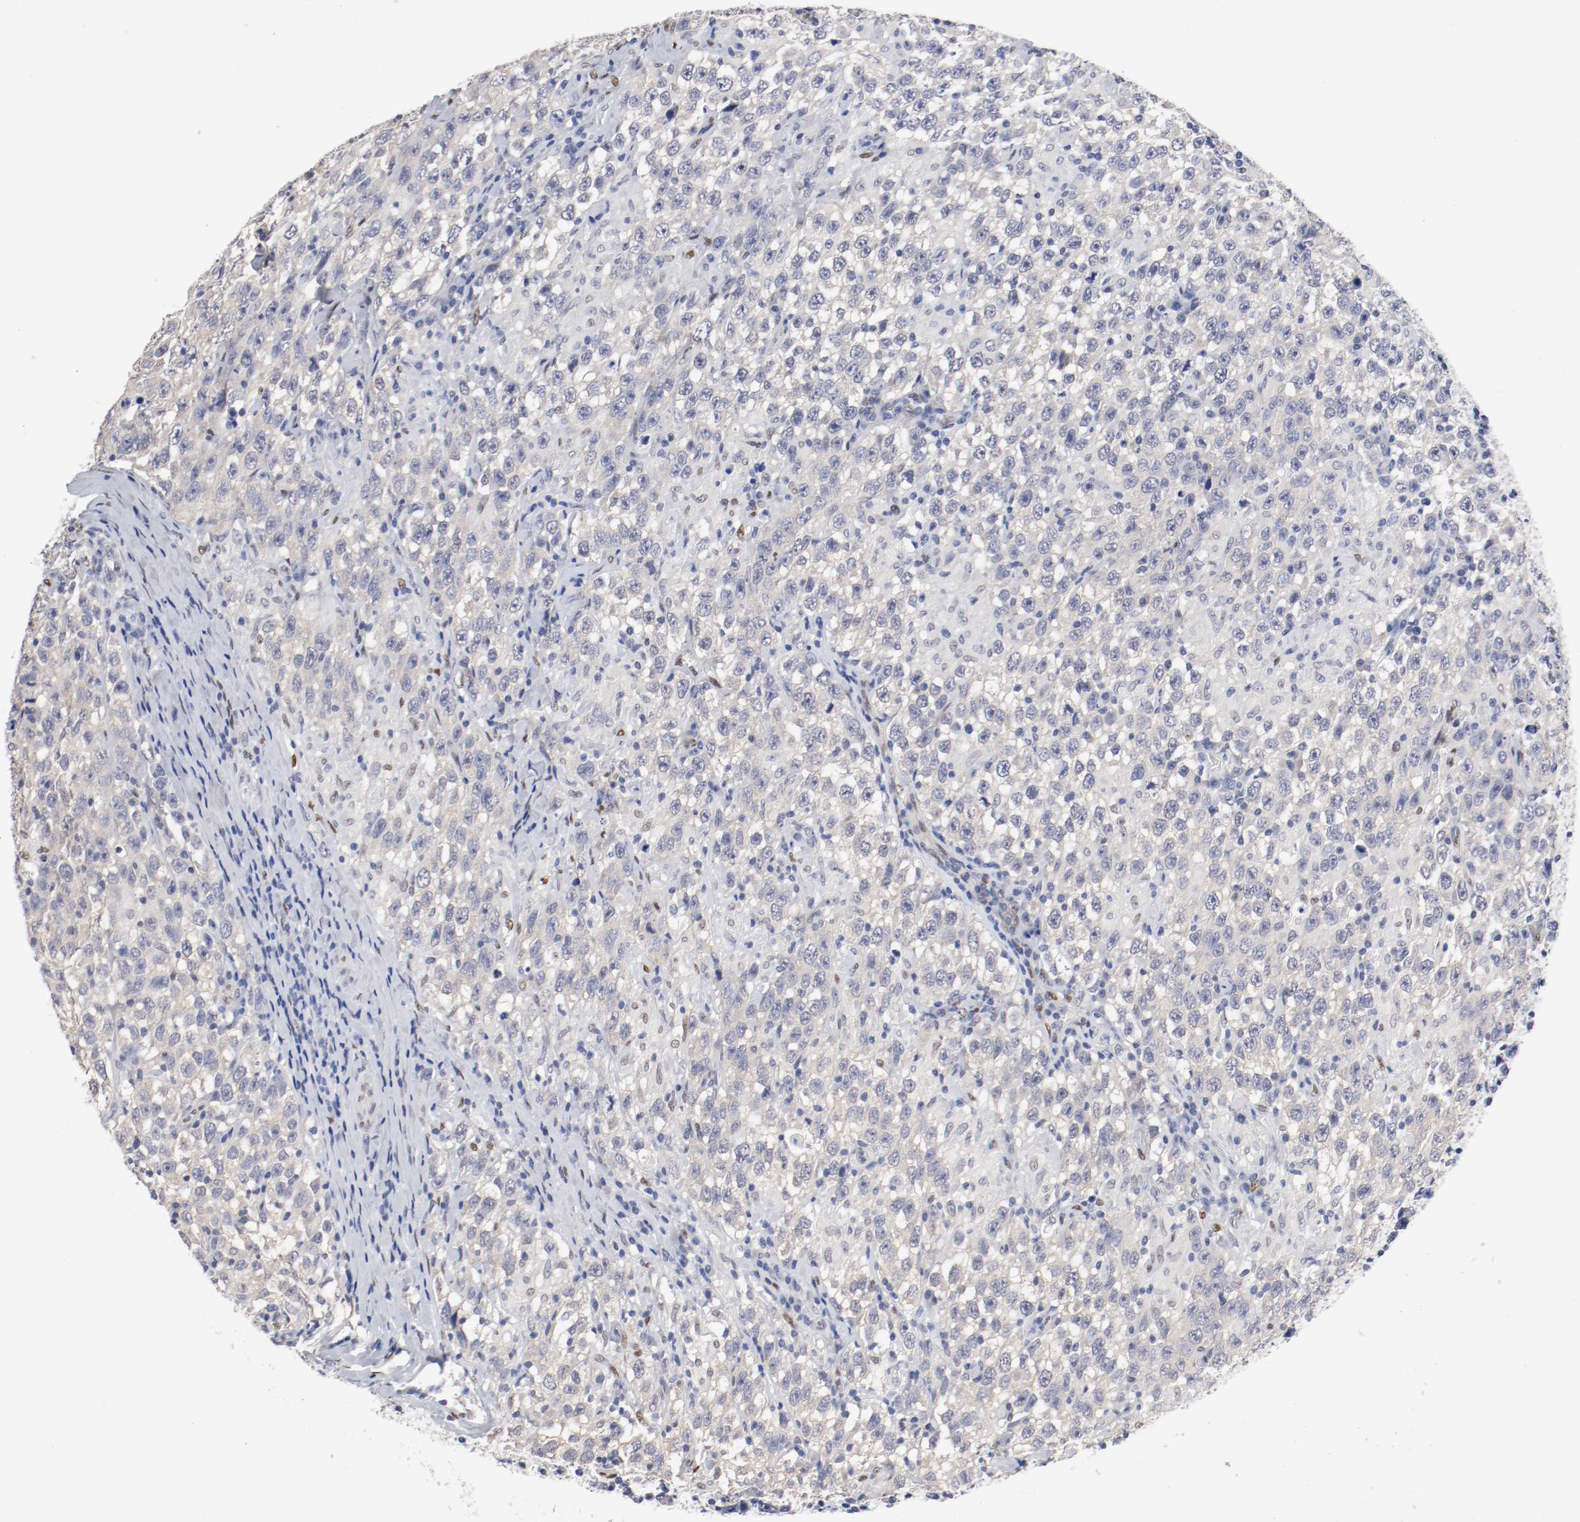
{"staining": {"intensity": "negative", "quantity": "none", "location": "none"}, "tissue": "testis cancer", "cell_type": "Tumor cells", "image_type": "cancer", "snomed": [{"axis": "morphology", "description": "Seminoma, NOS"}, {"axis": "topography", "description": "Testis"}], "caption": "Immunohistochemistry (IHC) photomicrograph of neoplastic tissue: human testis cancer stained with DAB demonstrates no significant protein expression in tumor cells.", "gene": "FOSL2", "patient": {"sex": "male", "age": 41}}